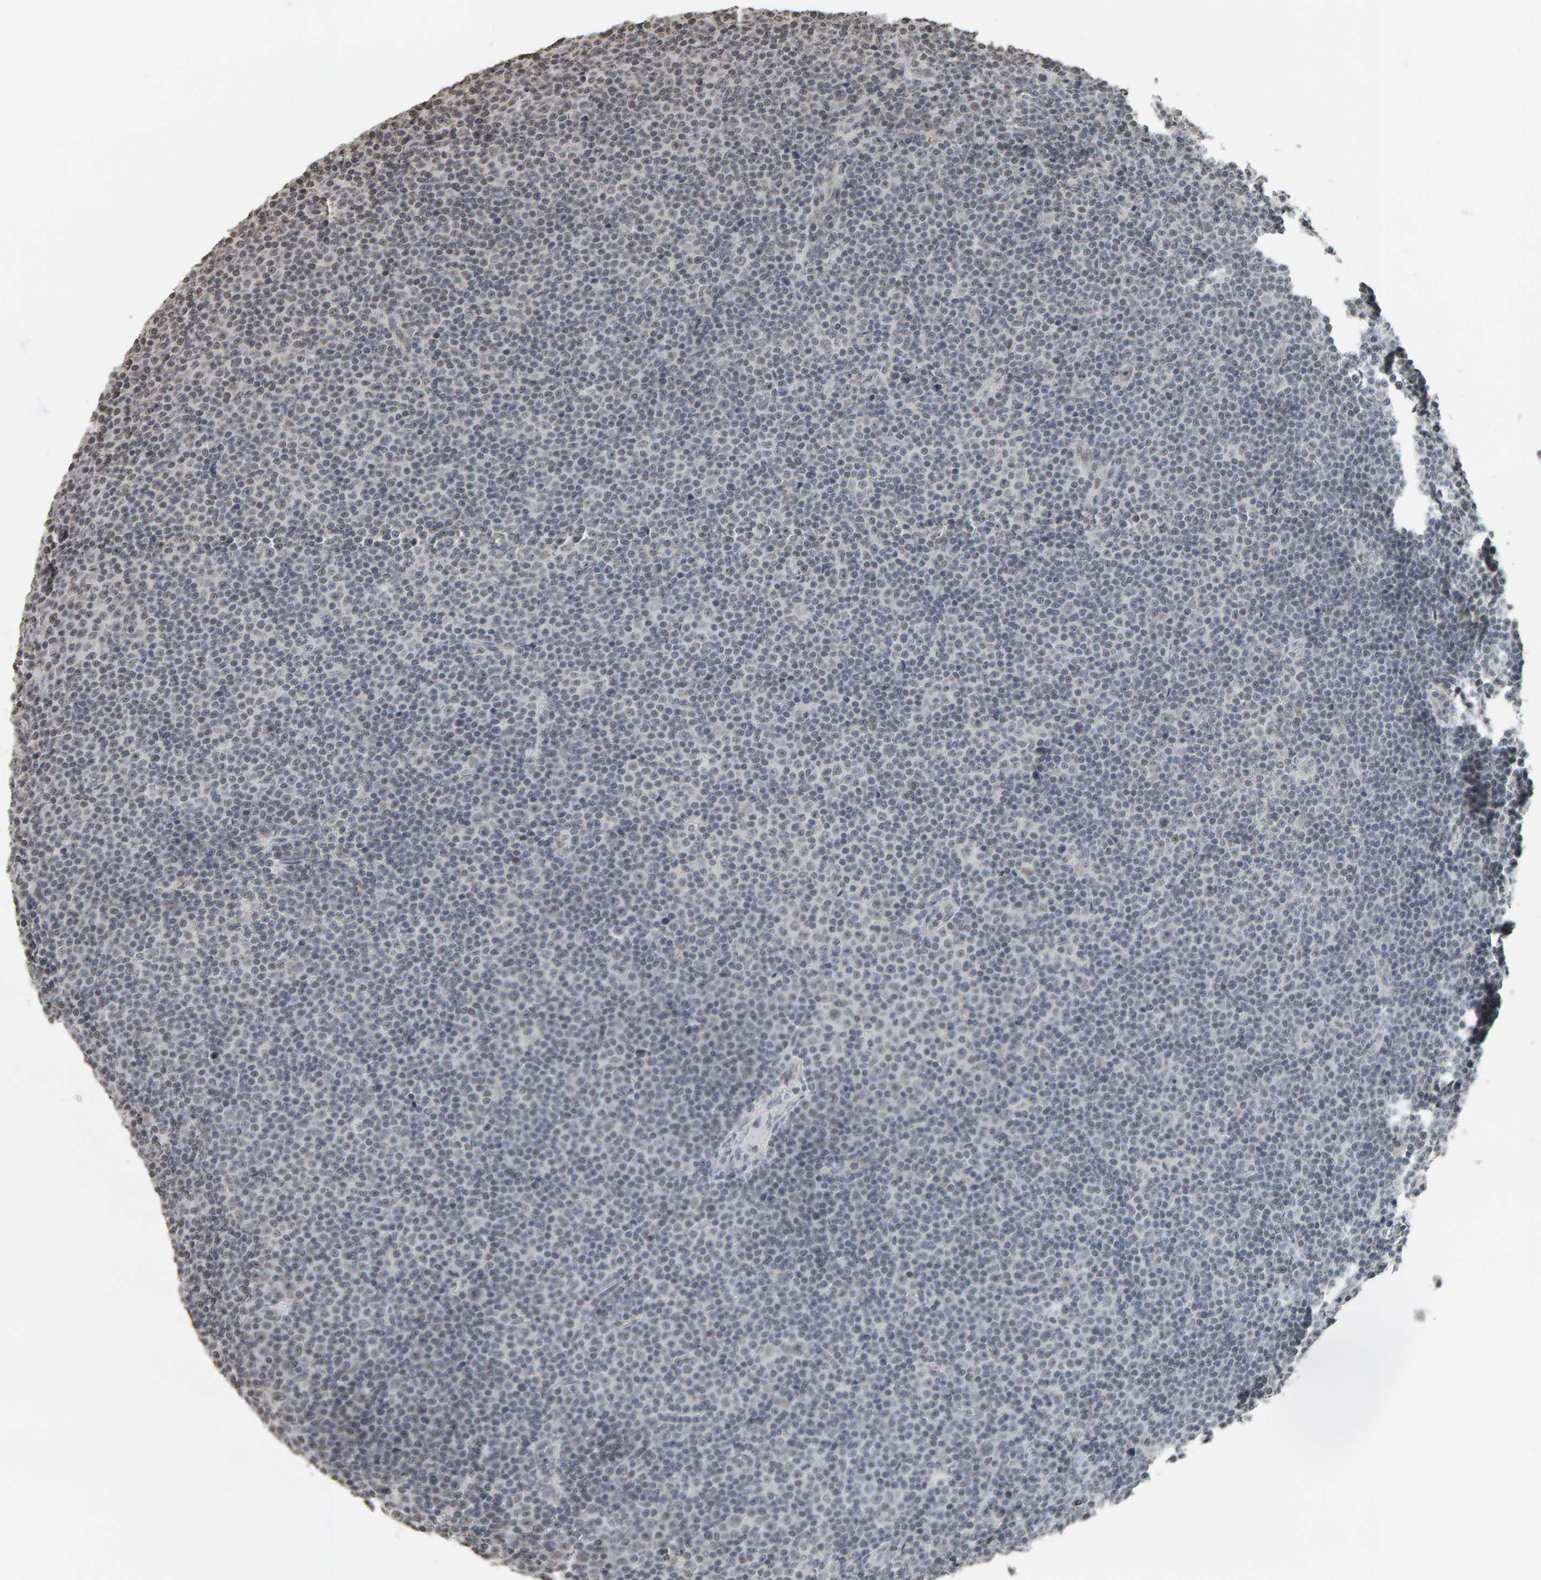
{"staining": {"intensity": "negative", "quantity": "none", "location": "none"}, "tissue": "lymphoma", "cell_type": "Tumor cells", "image_type": "cancer", "snomed": [{"axis": "morphology", "description": "Malignant lymphoma, non-Hodgkin's type, Low grade"}, {"axis": "topography", "description": "Lymph node"}], "caption": "IHC of lymphoma shows no expression in tumor cells.", "gene": "AFF4", "patient": {"sex": "female", "age": 67}}